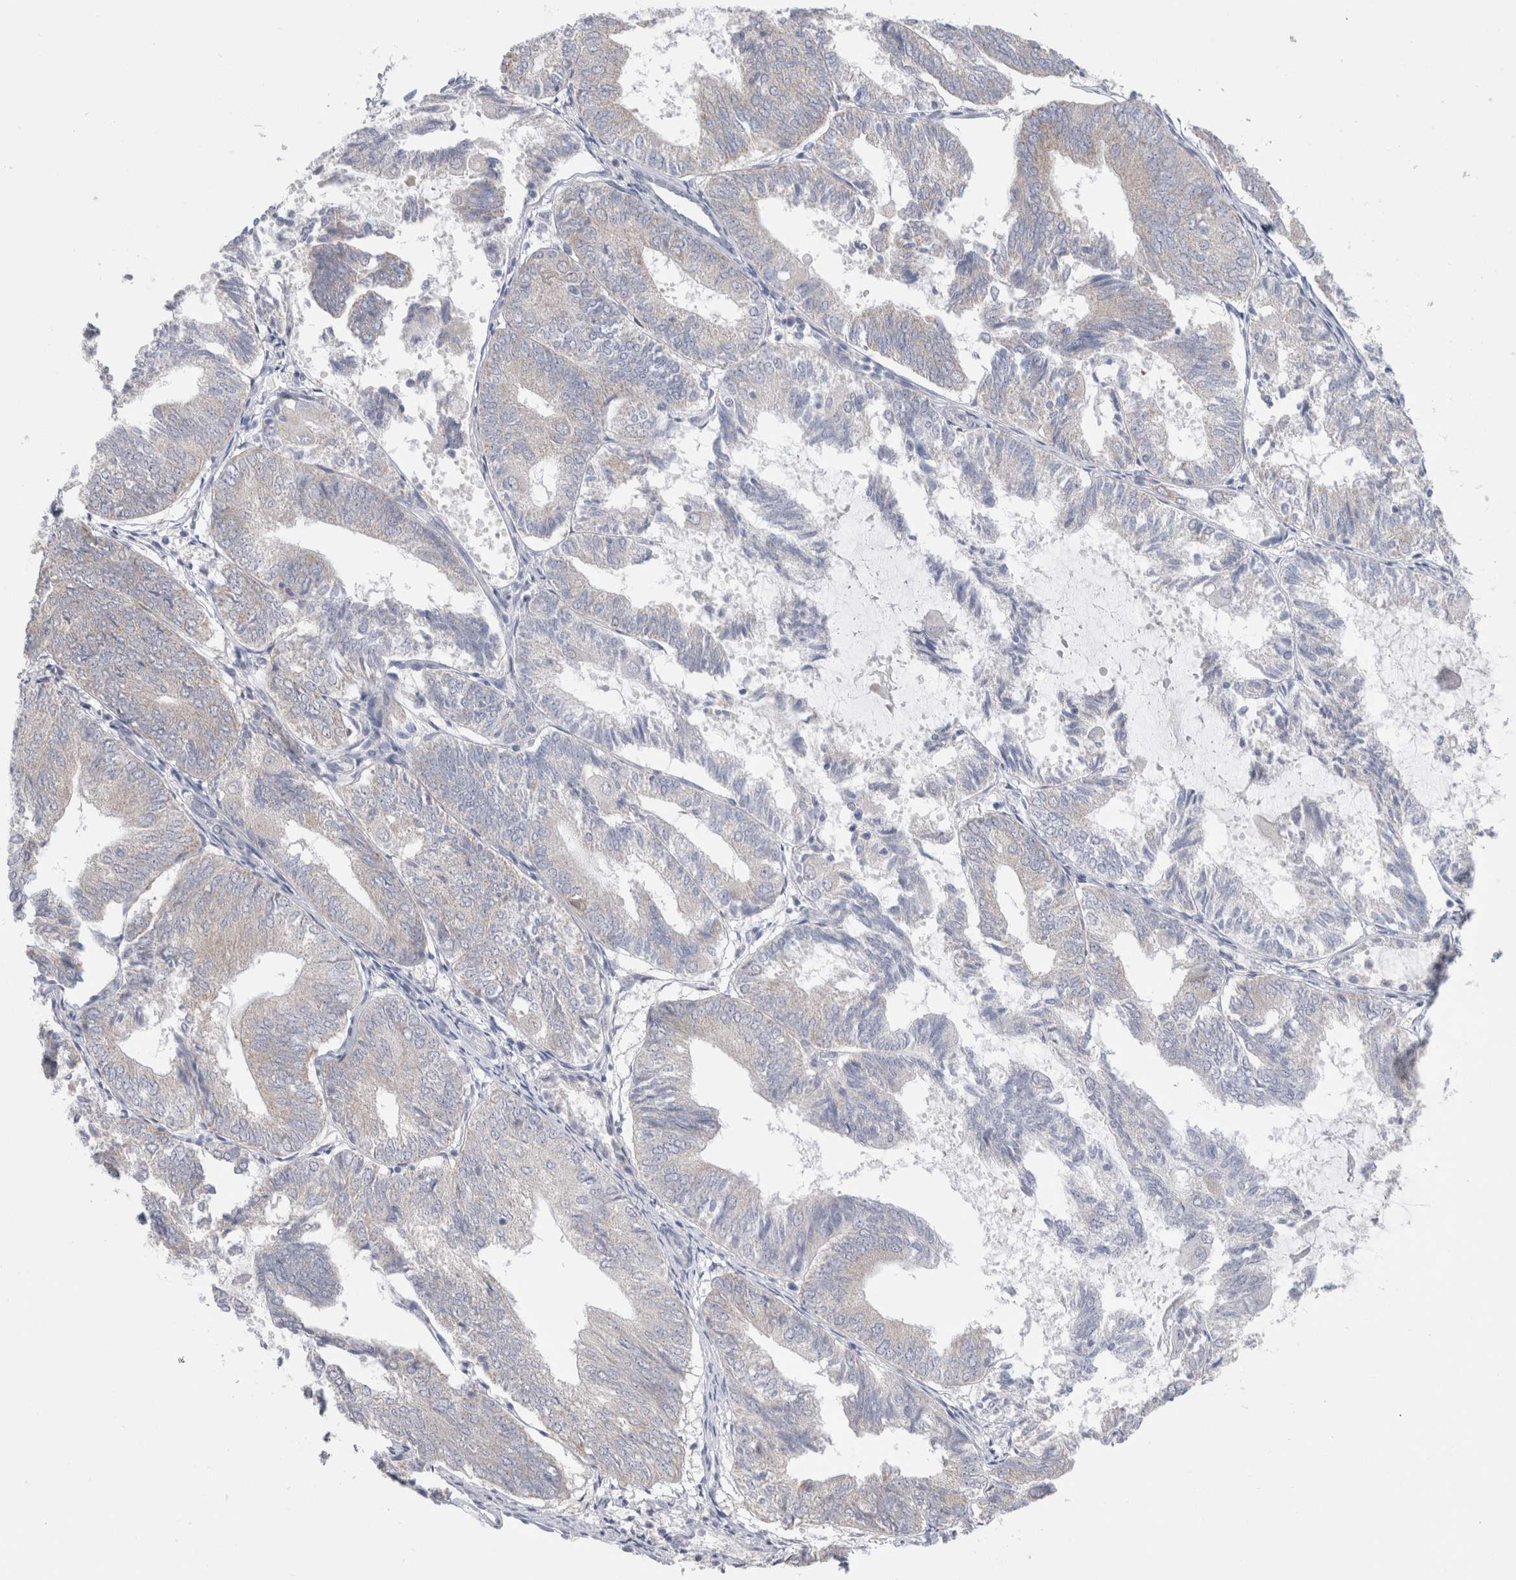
{"staining": {"intensity": "negative", "quantity": "none", "location": "none"}, "tissue": "endometrial cancer", "cell_type": "Tumor cells", "image_type": "cancer", "snomed": [{"axis": "morphology", "description": "Adenocarcinoma, NOS"}, {"axis": "topography", "description": "Endometrium"}], "caption": "Immunohistochemistry of human adenocarcinoma (endometrial) demonstrates no positivity in tumor cells.", "gene": "NDOR1", "patient": {"sex": "female", "age": 81}}